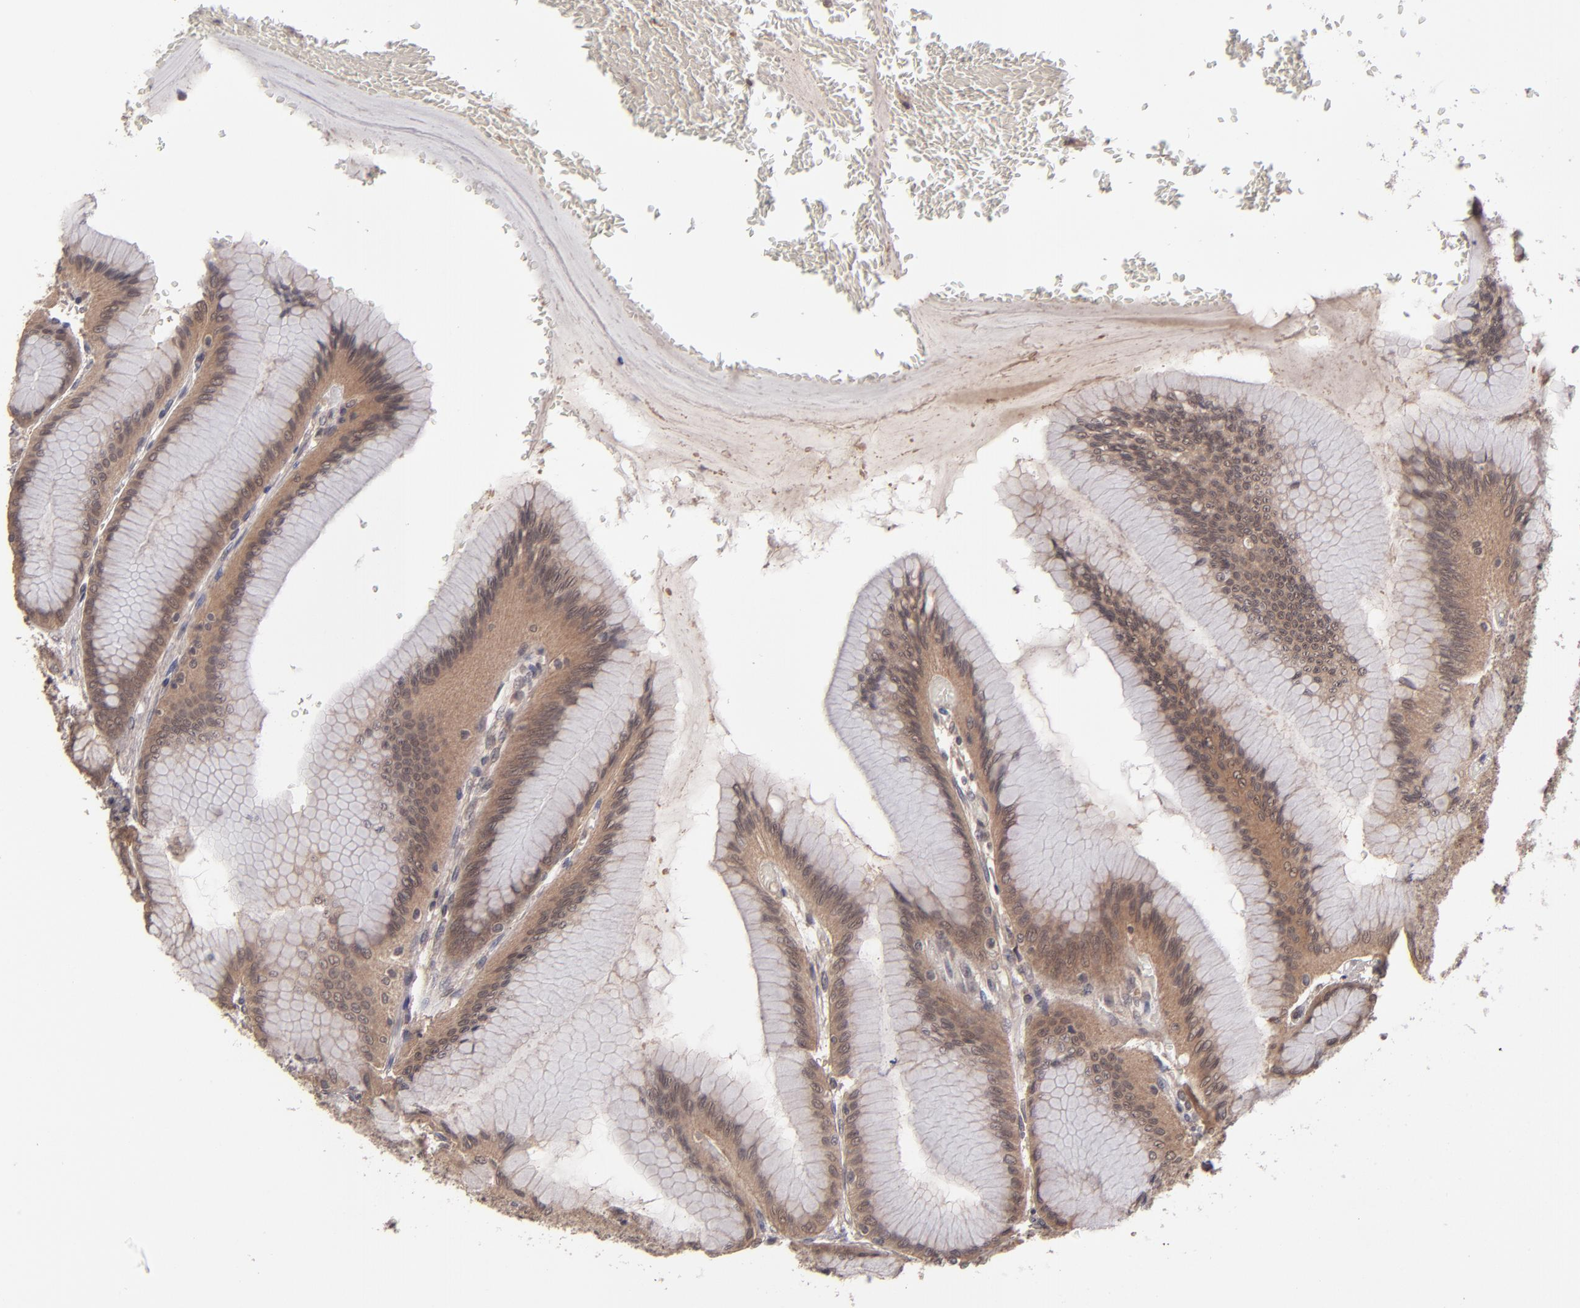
{"staining": {"intensity": "moderate", "quantity": ">75%", "location": "cytoplasmic/membranous"}, "tissue": "stomach", "cell_type": "Glandular cells", "image_type": "normal", "snomed": [{"axis": "morphology", "description": "Normal tissue, NOS"}, {"axis": "morphology", "description": "Adenocarcinoma, NOS"}, {"axis": "topography", "description": "Stomach"}, {"axis": "topography", "description": "Stomach, lower"}], "caption": "A brown stain labels moderate cytoplasmic/membranous positivity of a protein in glandular cells of normal stomach.", "gene": "TYMS", "patient": {"sex": "female", "age": 65}}